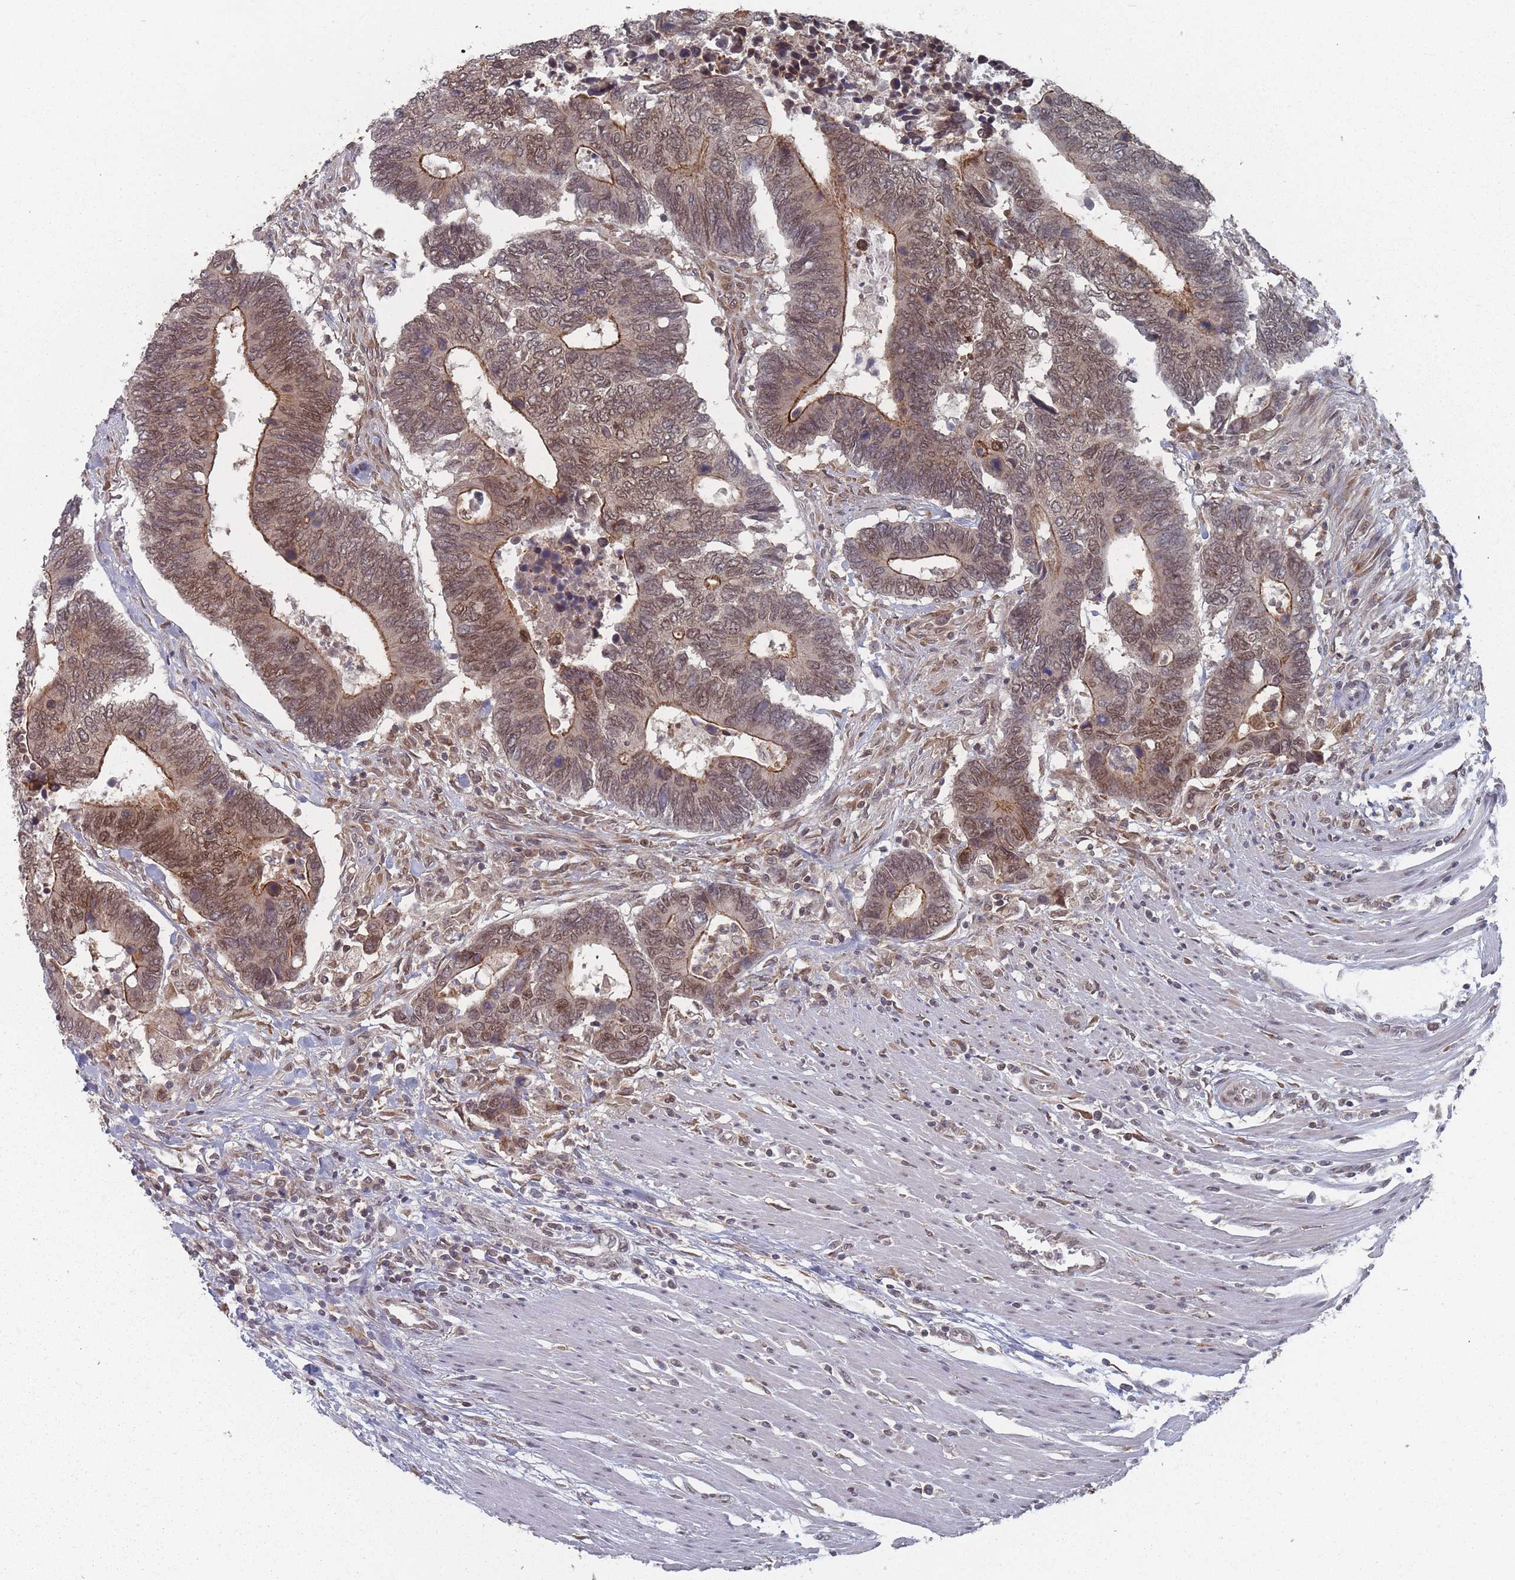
{"staining": {"intensity": "moderate", "quantity": ">75%", "location": "cytoplasmic/membranous,nuclear"}, "tissue": "colorectal cancer", "cell_type": "Tumor cells", "image_type": "cancer", "snomed": [{"axis": "morphology", "description": "Adenocarcinoma, NOS"}, {"axis": "topography", "description": "Colon"}], "caption": "Protein staining of colorectal cancer (adenocarcinoma) tissue exhibits moderate cytoplasmic/membranous and nuclear expression in about >75% of tumor cells.", "gene": "TBC1D25", "patient": {"sex": "male", "age": 87}}